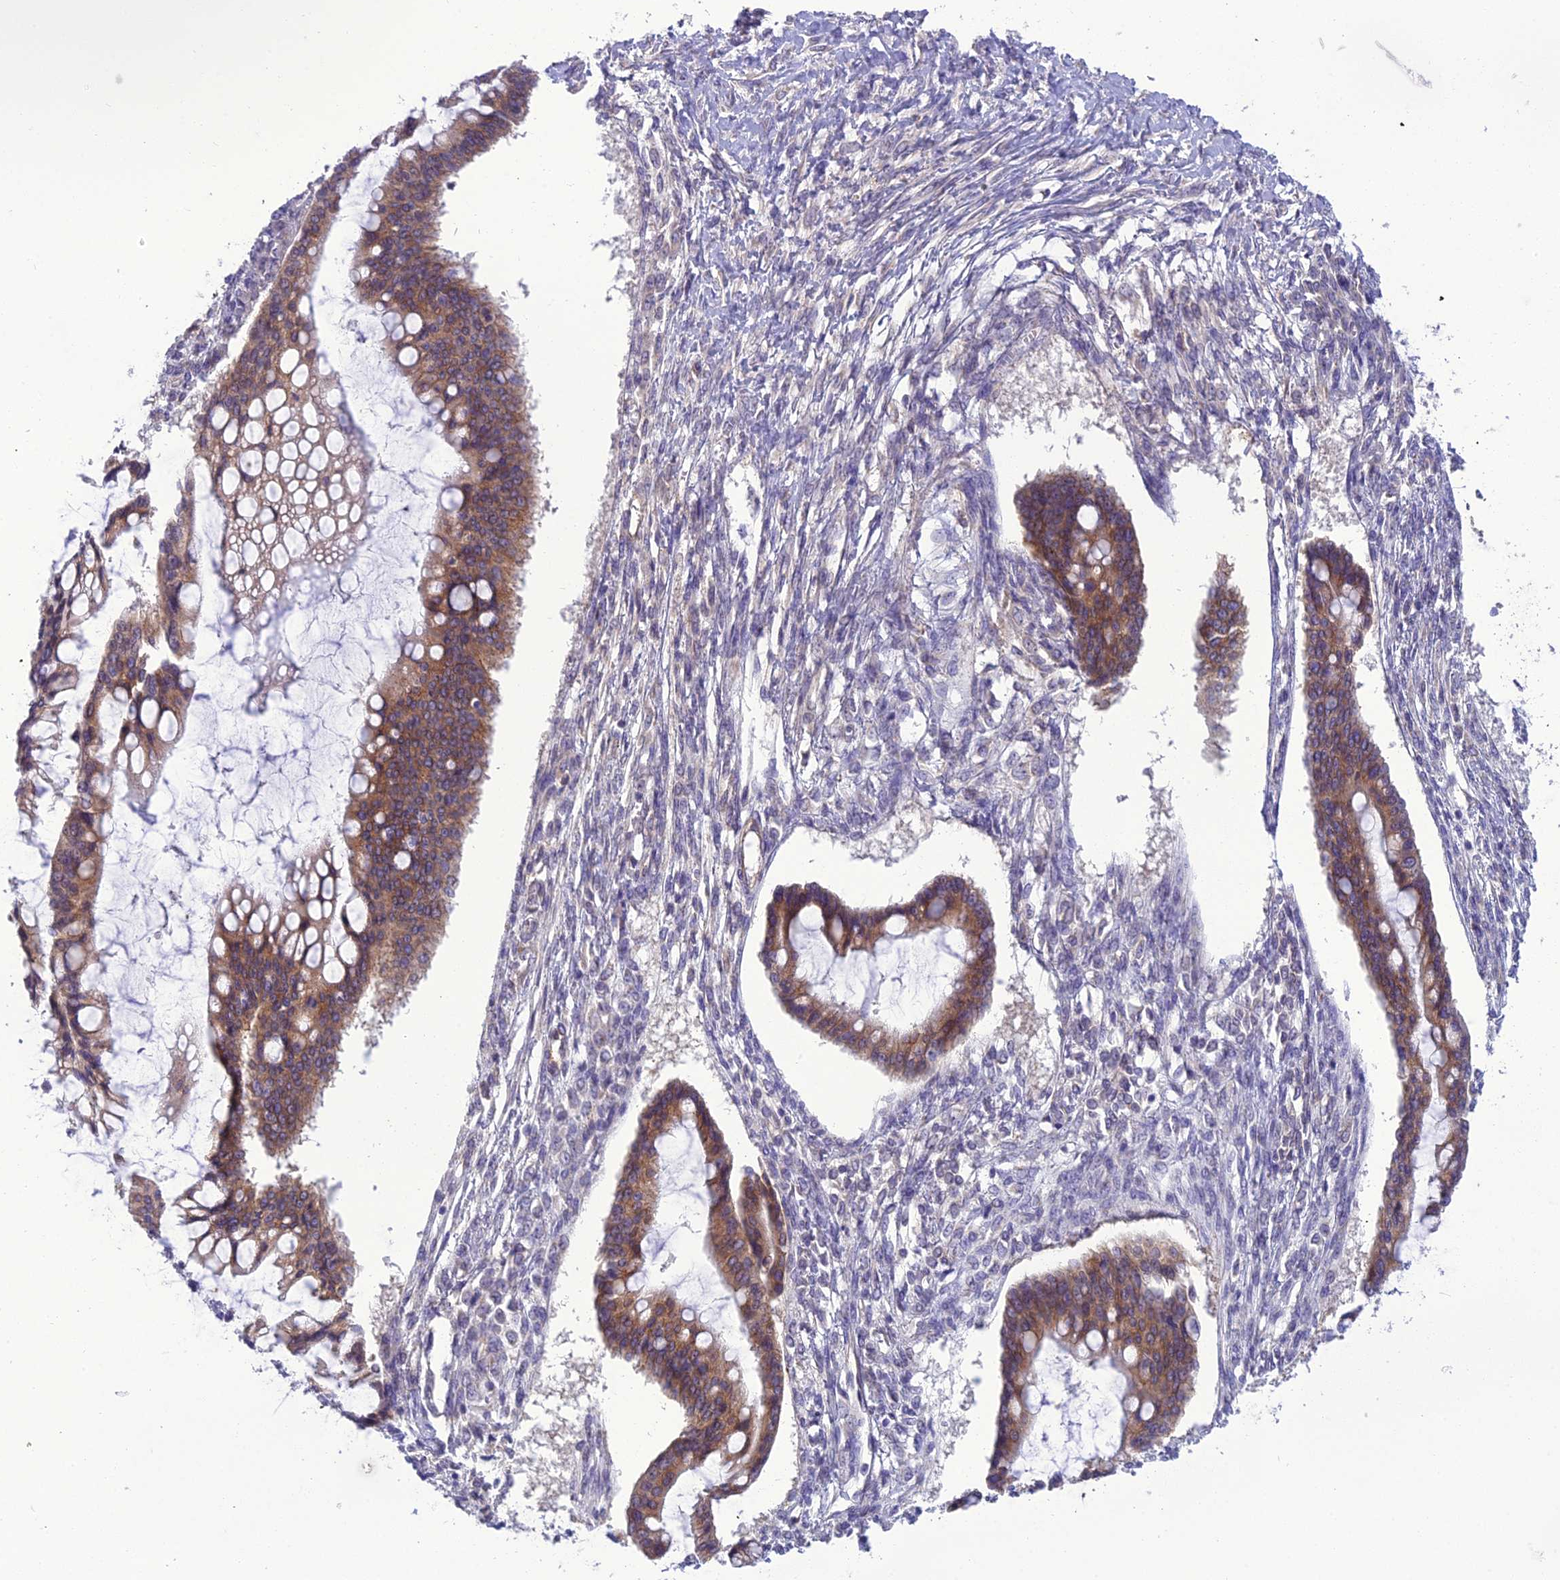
{"staining": {"intensity": "moderate", "quantity": ">75%", "location": "cytoplasmic/membranous"}, "tissue": "ovarian cancer", "cell_type": "Tumor cells", "image_type": "cancer", "snomed": [{"axis": "morphology", "description": "Cystadenocarcinoma, mucinous, NOS"}, {"axis": "topography", "description": "Ovary"}], "caption": "Ovarian mucinous cystadenocarcinoma stained with a protein marker shows moderate staining in tumor cells.", "gene": "GOLPH3", "patient": {"sex": "female", "age": 73}}